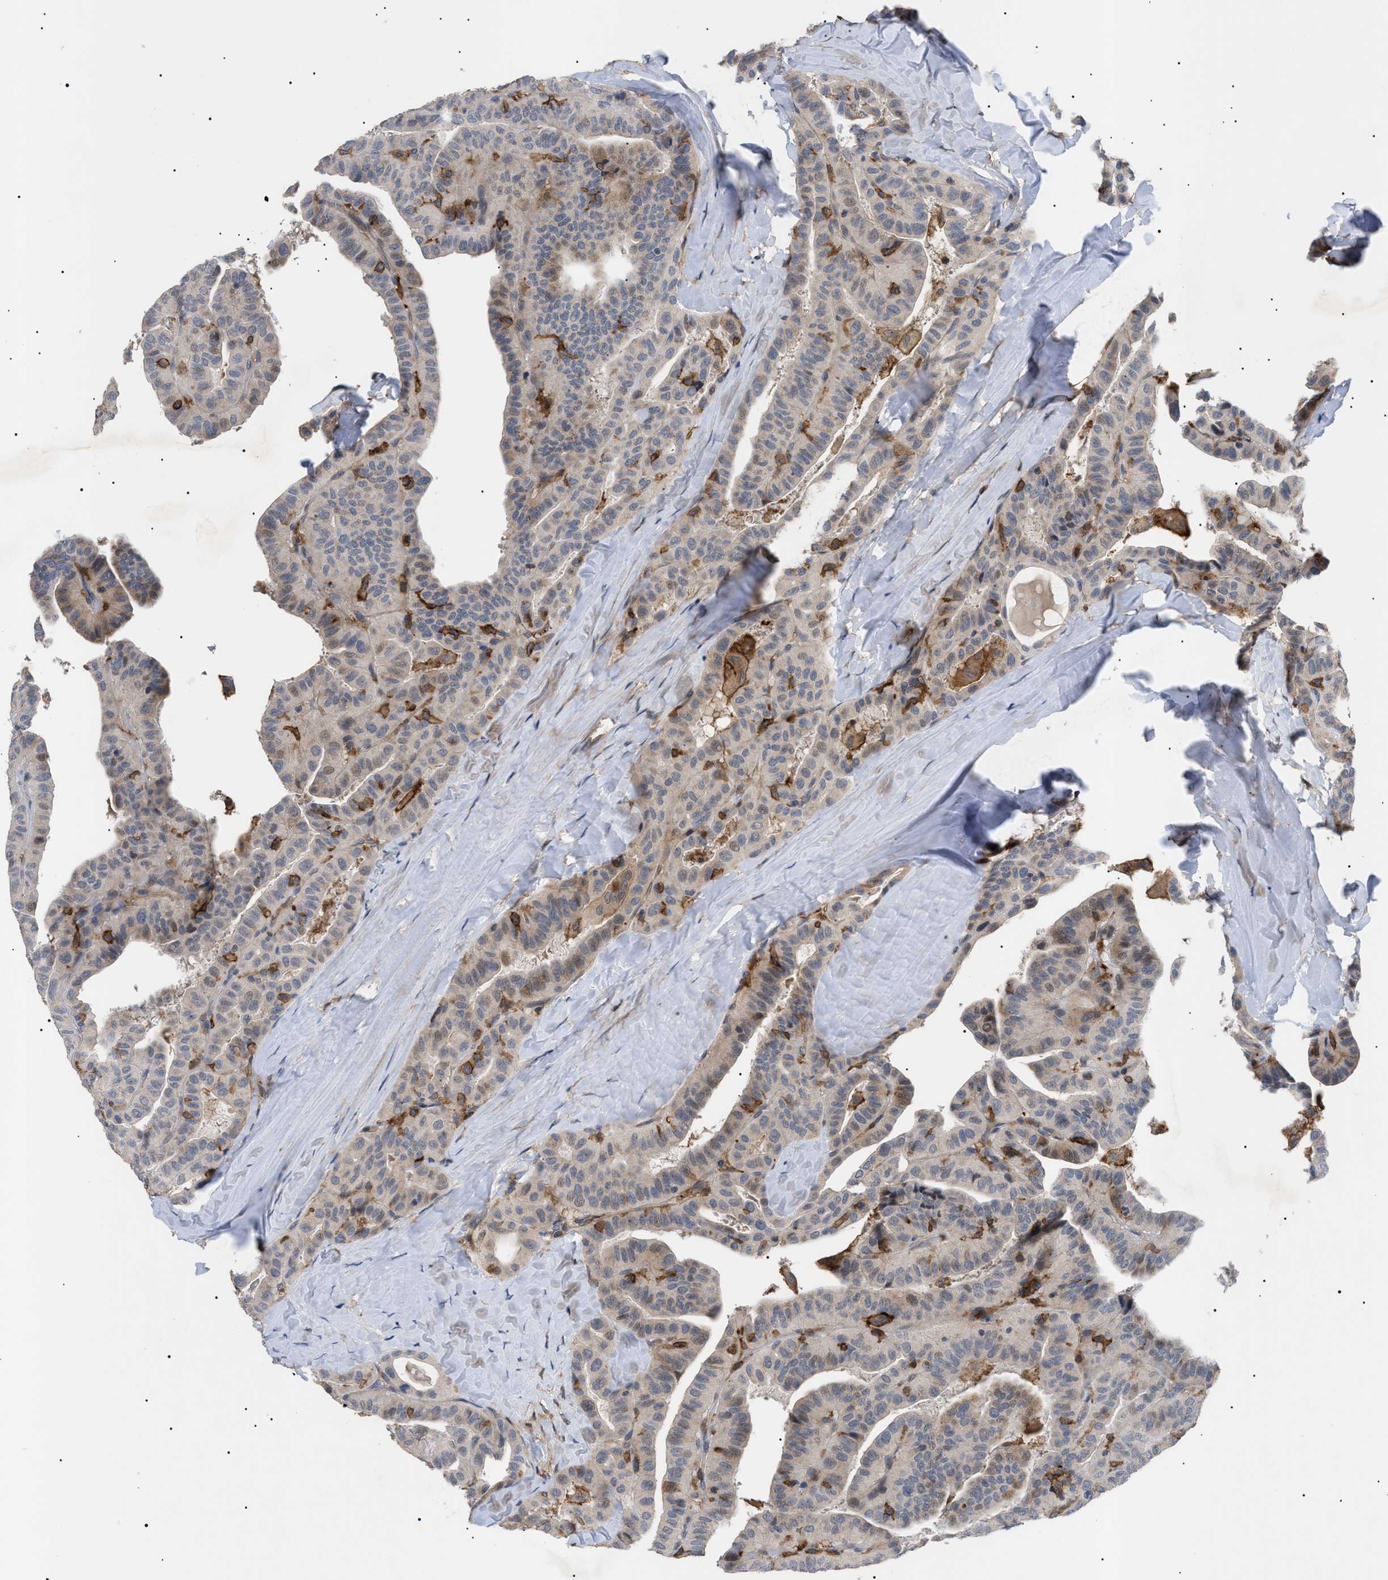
{"staining": {"intensity": "weak", "quantity": "25%-75%", "location": "cytoplasmic/membranous"}, "tissue": "thyroid cancer", "cell_type": "Tumor cells", "image_type": "cancer", "snomed": [{"axis": "morphology", "description": "Papillary adenocarcinoma, NOS"}, {"axis": "topography", "description": "Thyroid gland"}], "caption": "Thyroid papillary adenocarcinoma stained for a protein (brown) shows weak cytoplasmic/membranous positive staining in approximately 25%-75% of tumor cells.", "gene": "CD300A", "patient": {"sex": "male", "age": 77}}